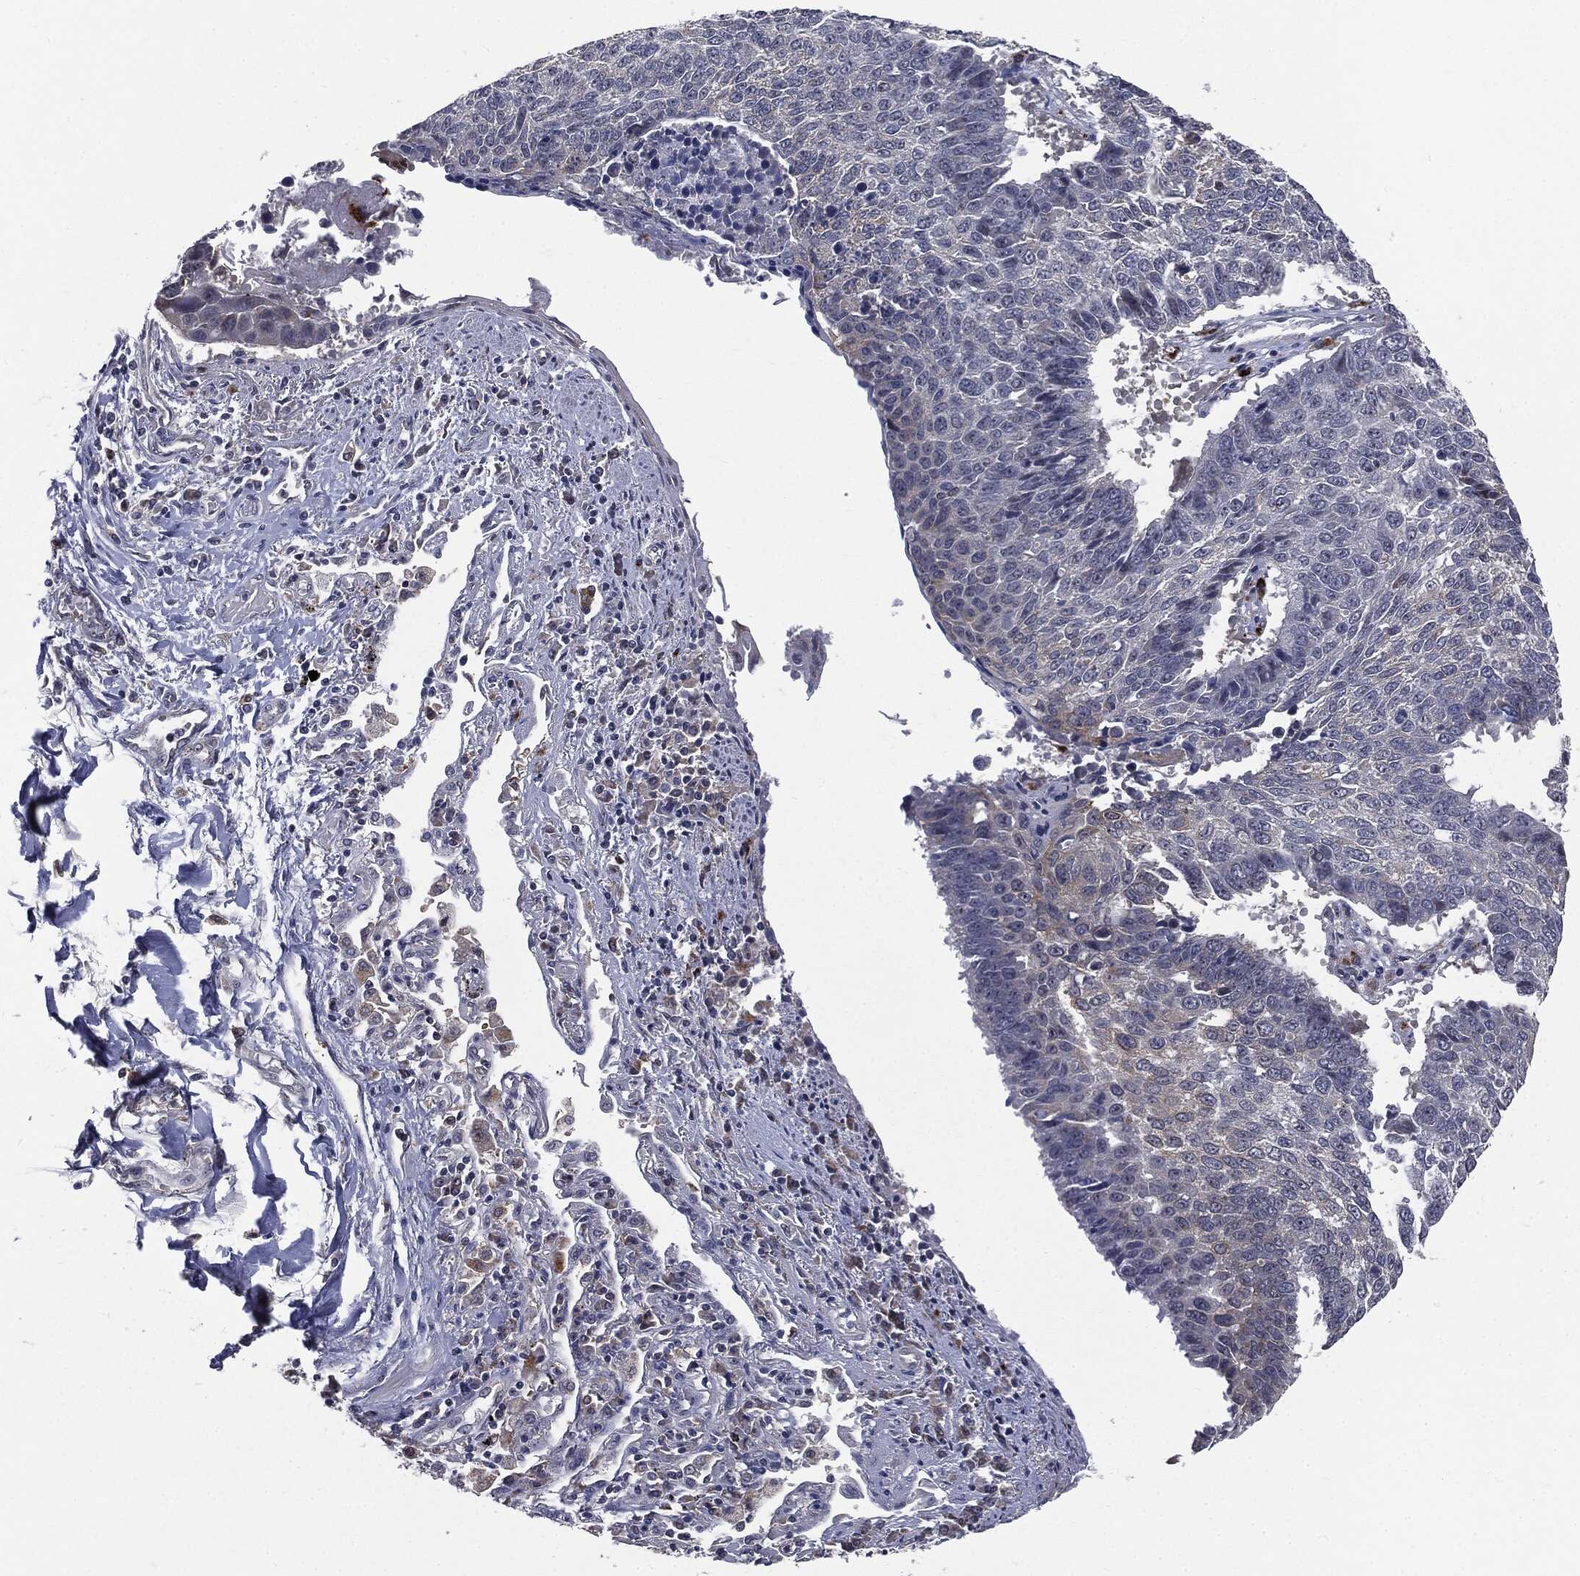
{"staining": {"intensity": "negative", "quantity": "none", "location": "none"}, "tissue": "lung cancer", "cell_type": "Tumor cells", "image_type": "cancer", "snomed": [{"axis": "morphology", "description": "Squamous cell carcinoma, NOS"}, {"axis": "topography", "description": "Lung"}], "caption": "IHC image of neoplastic tissue: human squamous cell carcinoma (lung) stained with DAB (3,3'-diaminobenzidine) exhibits no significant protein staining in tumor cells. The staining was performed using DAB to visualize the protein expression in brown, while the nuclei were stained in blue with hematoxylin (Magnification: 20x).", "gene": "TRMT1L", "patient": {"sex": "male", "age": 73}}